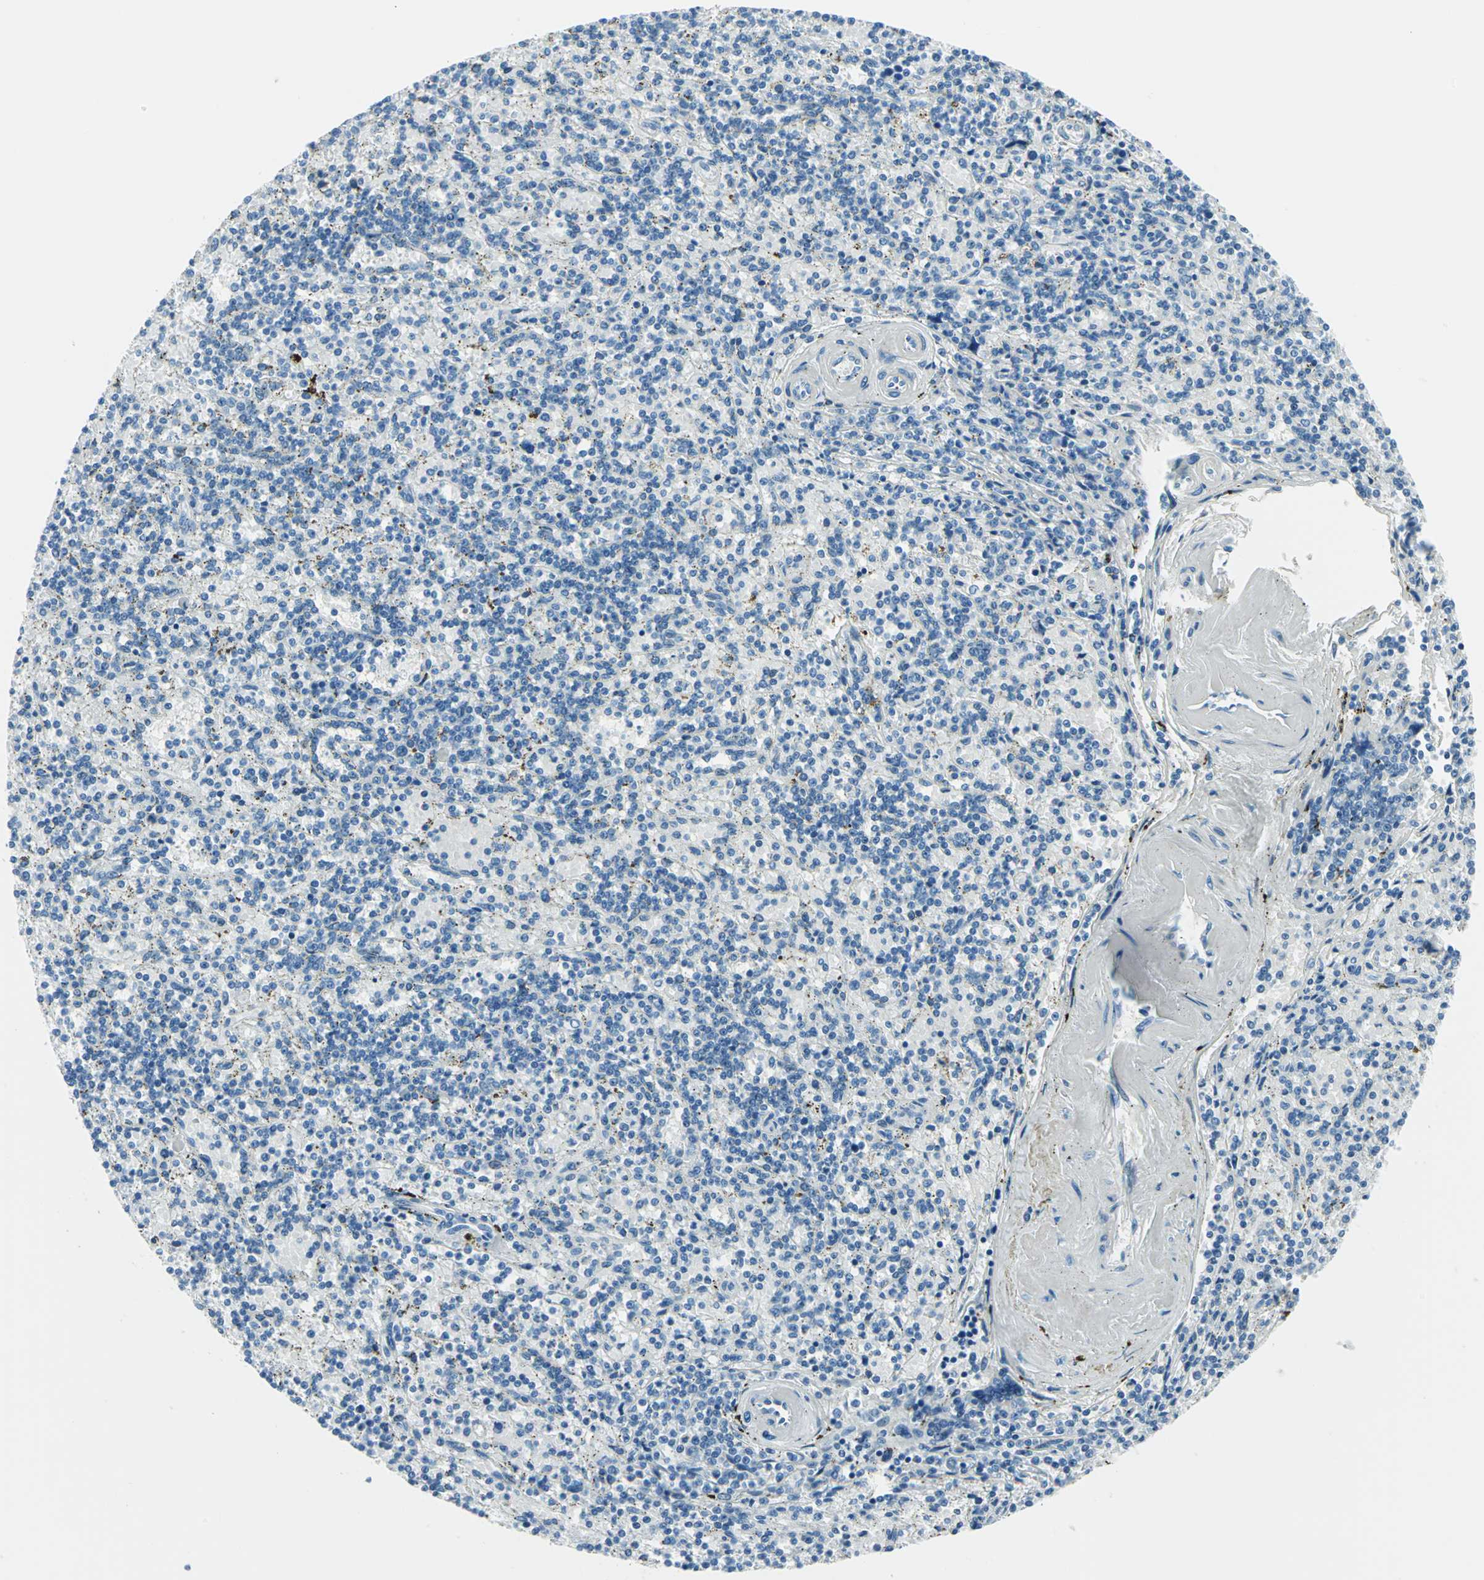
{"staining": {"intensity": "negative", "quantity": "none", "location": "none"}, "tissue": "lymphoma", "cell_type": "Tumor cells", "image_type": "cancer", "snomed": [{"axis": "morphology", "description": "Malignant lymphoma, non-Hodgkin's type, Low grade"}, {"axis": "topography", "description": "Spleen"}], "caption": "Tumor cells show no significant protein positivity in low-grade malignant lymphoma, non-Hodgkin's type.", "gene": "AKR1A1", "patient": {"sex": "male", "age": 73}}